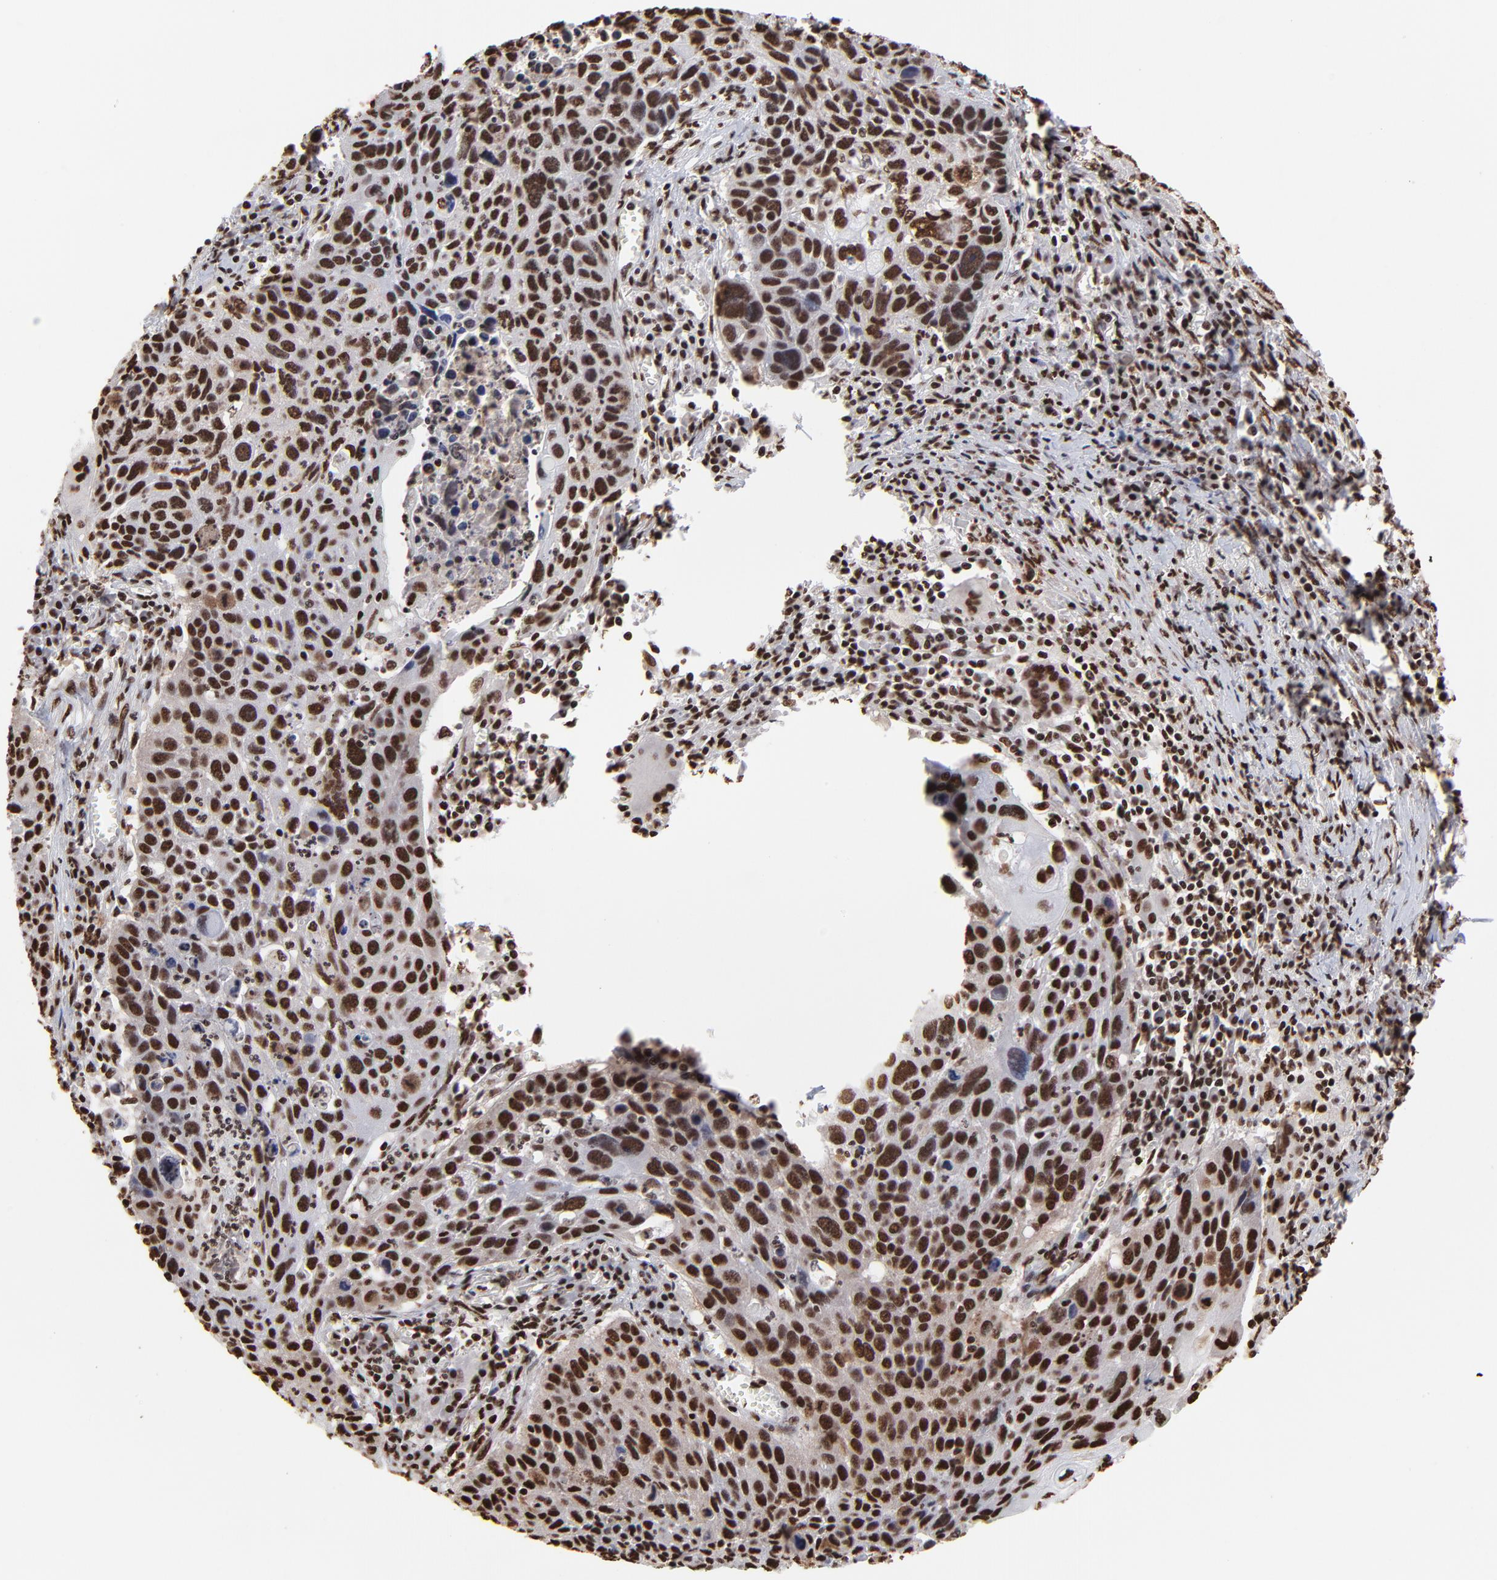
{"staining": {"intensity": "strong", "quantity": ">75%", "location": "nuclear"}, "tissue": "lung cancer", "cell_type": "Tumor cells", "image_type": "cancer", "snomed": [{"axis": "morphology", "description": "Squamous cell carcinoma, NOS"}, {"axis": "topography", "description": "Lung"}], "caption": "This is an image of IHC staining of squamous cell carcinoma (lung), which shows strong expression in the nuclear of tumor cells.", "gene": "ZNF544", "patient": {"sex": "male", "age": 68}}